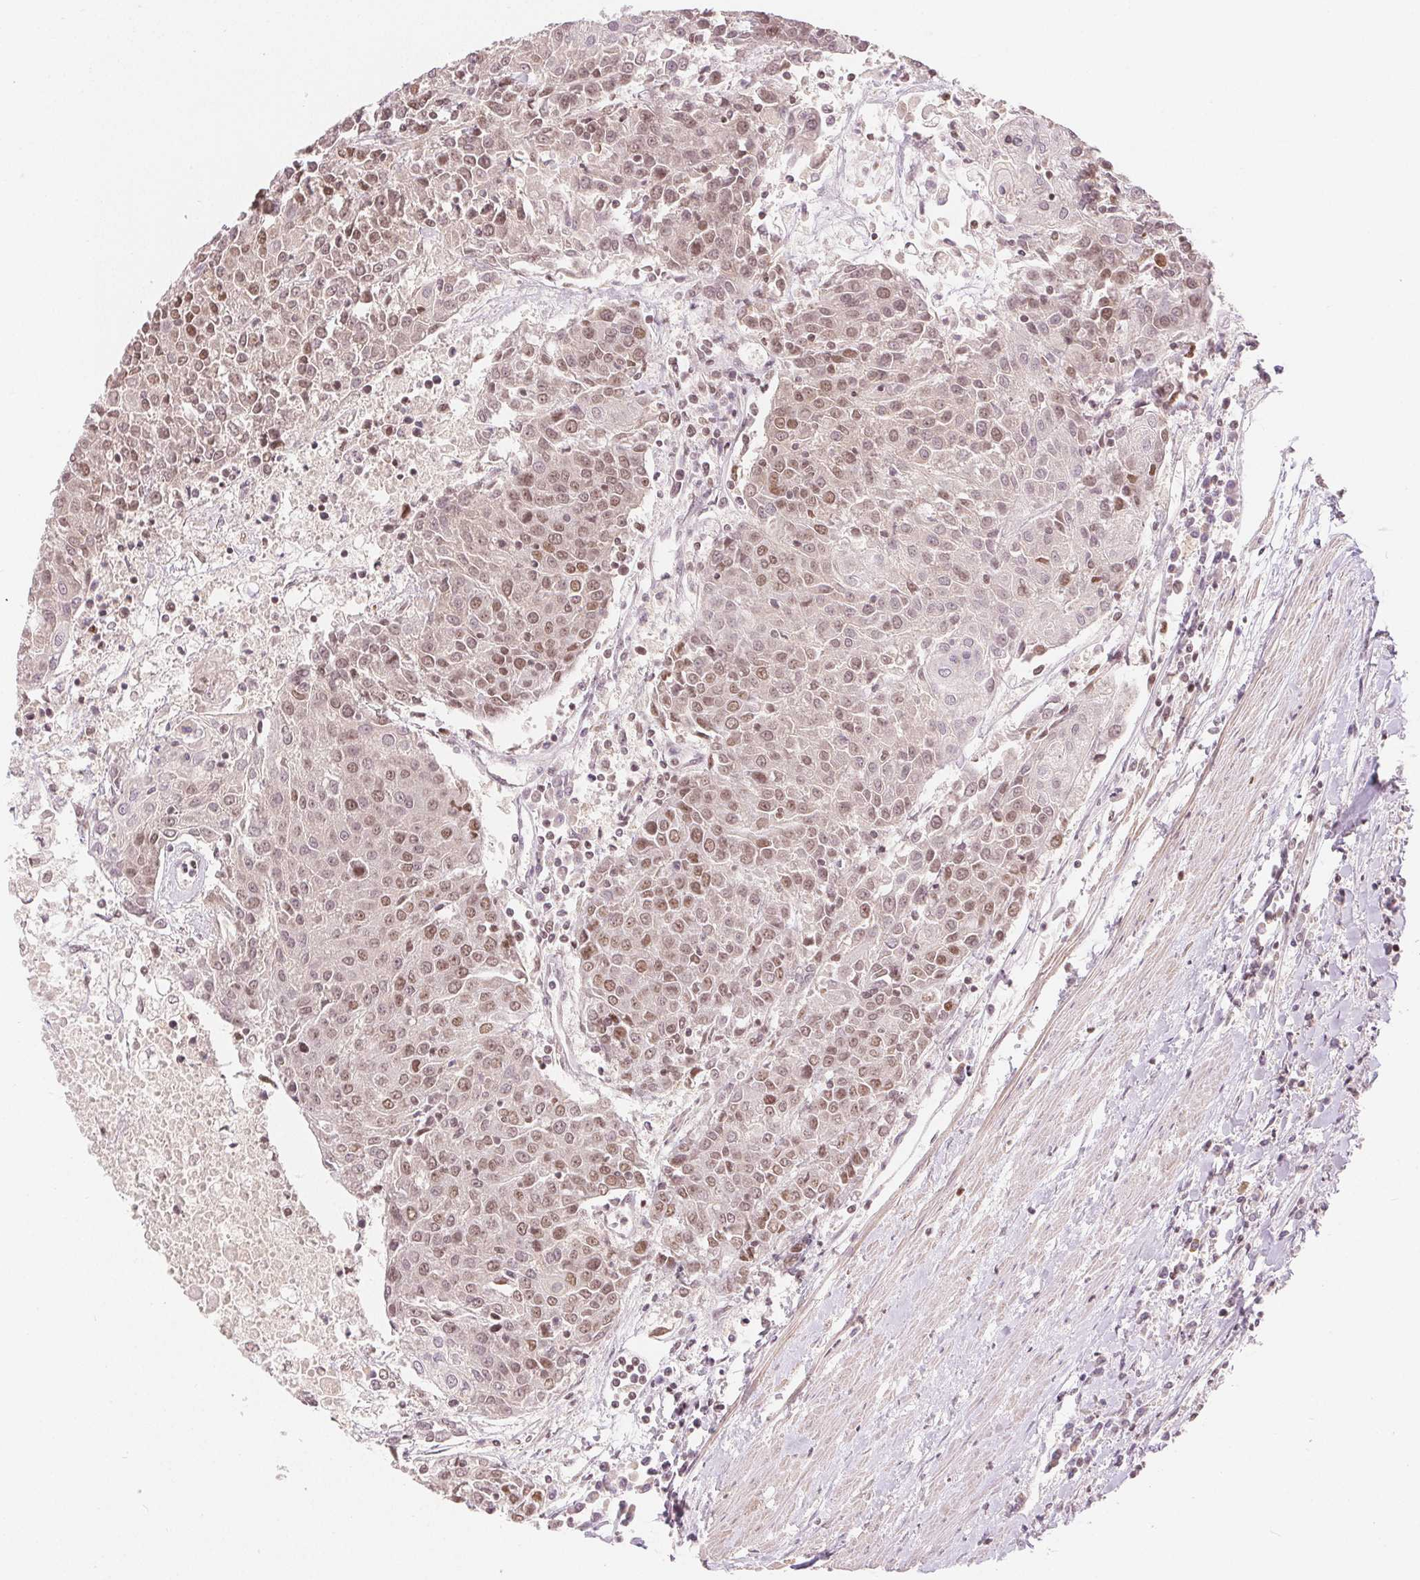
{"staining": {"intensity": "moderate", "quantity": "25%-75%", "location": "nuclear"}, "tissue": "urothelial cancer", "cell_type": "Tumor cells", "image_type": "cancer", "snomed": [{"axis": "morphology", "description": "Urothelial carcinoma, High grade"}, {"axis": "topography", "description": "Urinary bladder"}], "caption": "Immunohistochemical staining of human urothelial carcinoma (high-grade) reveals medium levels of moderate nuclear positivity in approximately 25%-75% of tumor cells.", "gene": "DEK", "patient": {"sex": "female", "age": 85}}